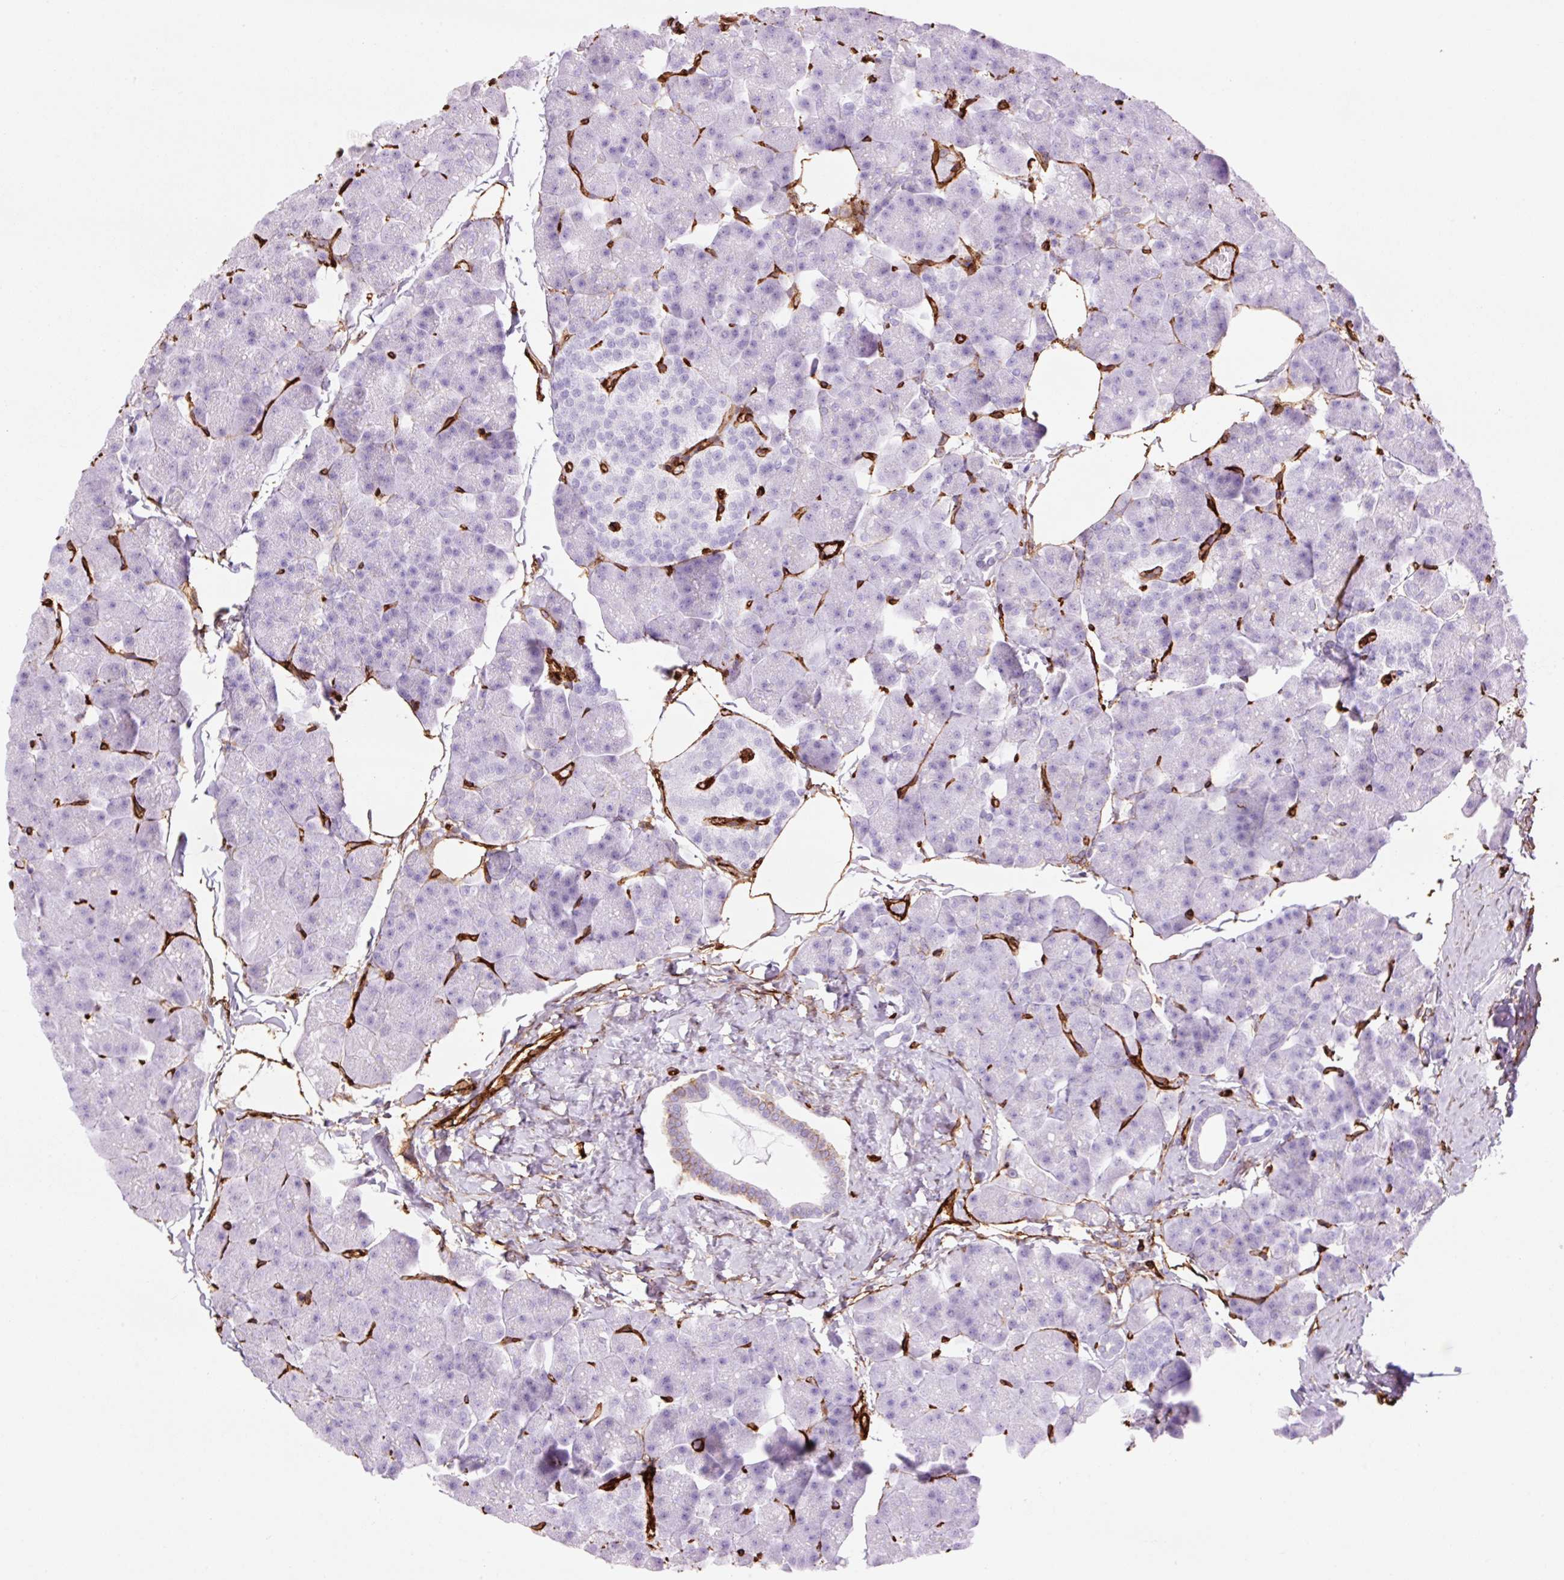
{"staining": {"intensity": "weak", "quantity": "<25%", "location": "cytoplasmic/membranous"}, "tissue": "pancreas", "cell_type": "Exocrine glandular cells", "image_type": "normal", "snomed": [{"axis": "morphology", "description": "Normal tissue, NOS"}, {"axis": "topography", "description": "Pancreas"}], "caption": "The micrograph exhibits no staining of exocrine glandular cells in normal pancreas.", "gene": "CAV1", "patient": {"sex": "male", "age": 35}}